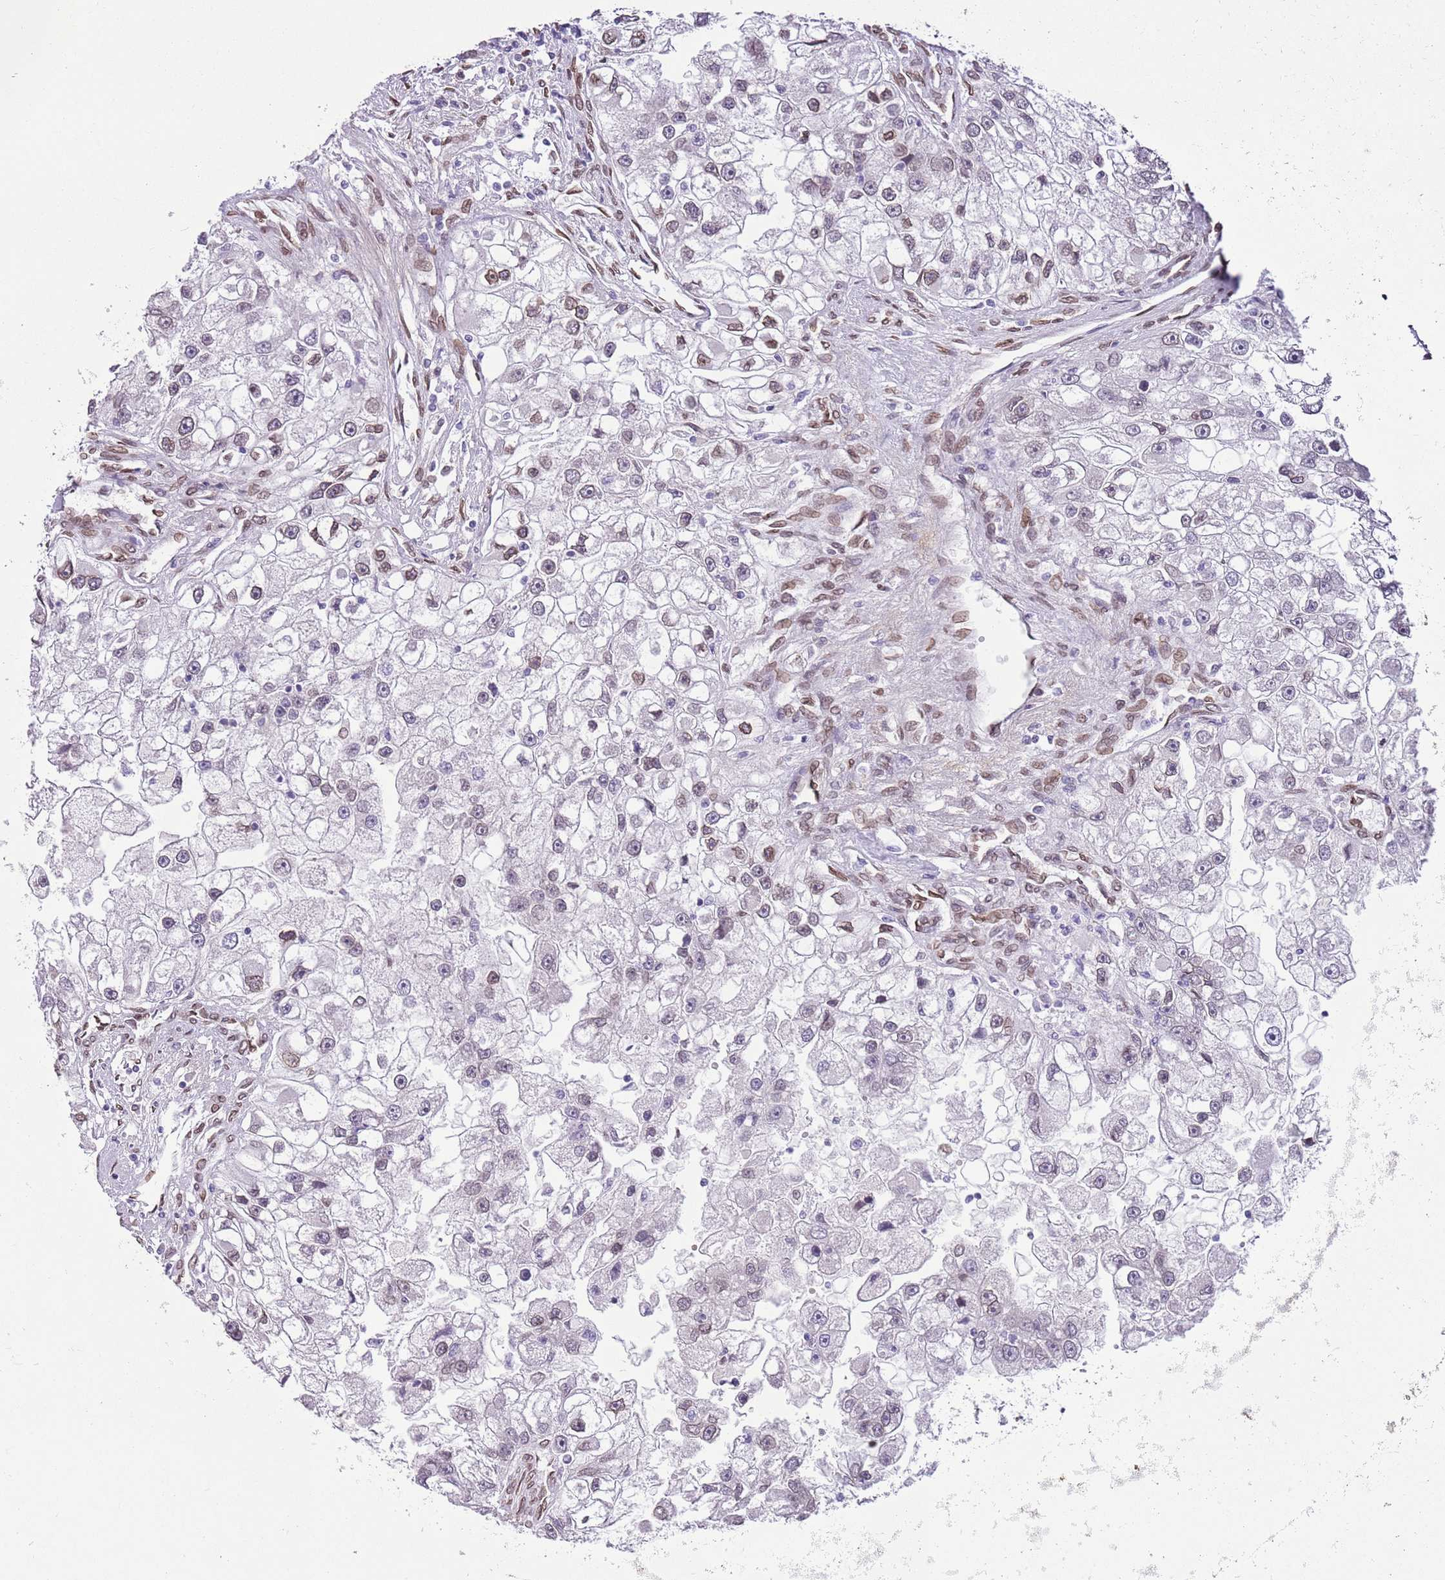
{"staining": {"intensity": "moderate", "quantity": "<25%", "location": "cytoplasmic/membranous,nuclear"}, "tissue": "renal cancer", "cell_type": "Tumor cells", "image_type": "cancer", "snomed": [{"axis": "morphology", "description": "Adenocarcinoma, NOS"}, {"axis": "topography", "description": "Kidney"}], "caption": "Immunohistochemical staining of renal cancer displays low levels of moderate cytoplasmic/membranous and nuclear protein expression in about <25% of tumor cells.", "gene": "ZGLP1", "patient": {"sex": "male", "age": 63}}